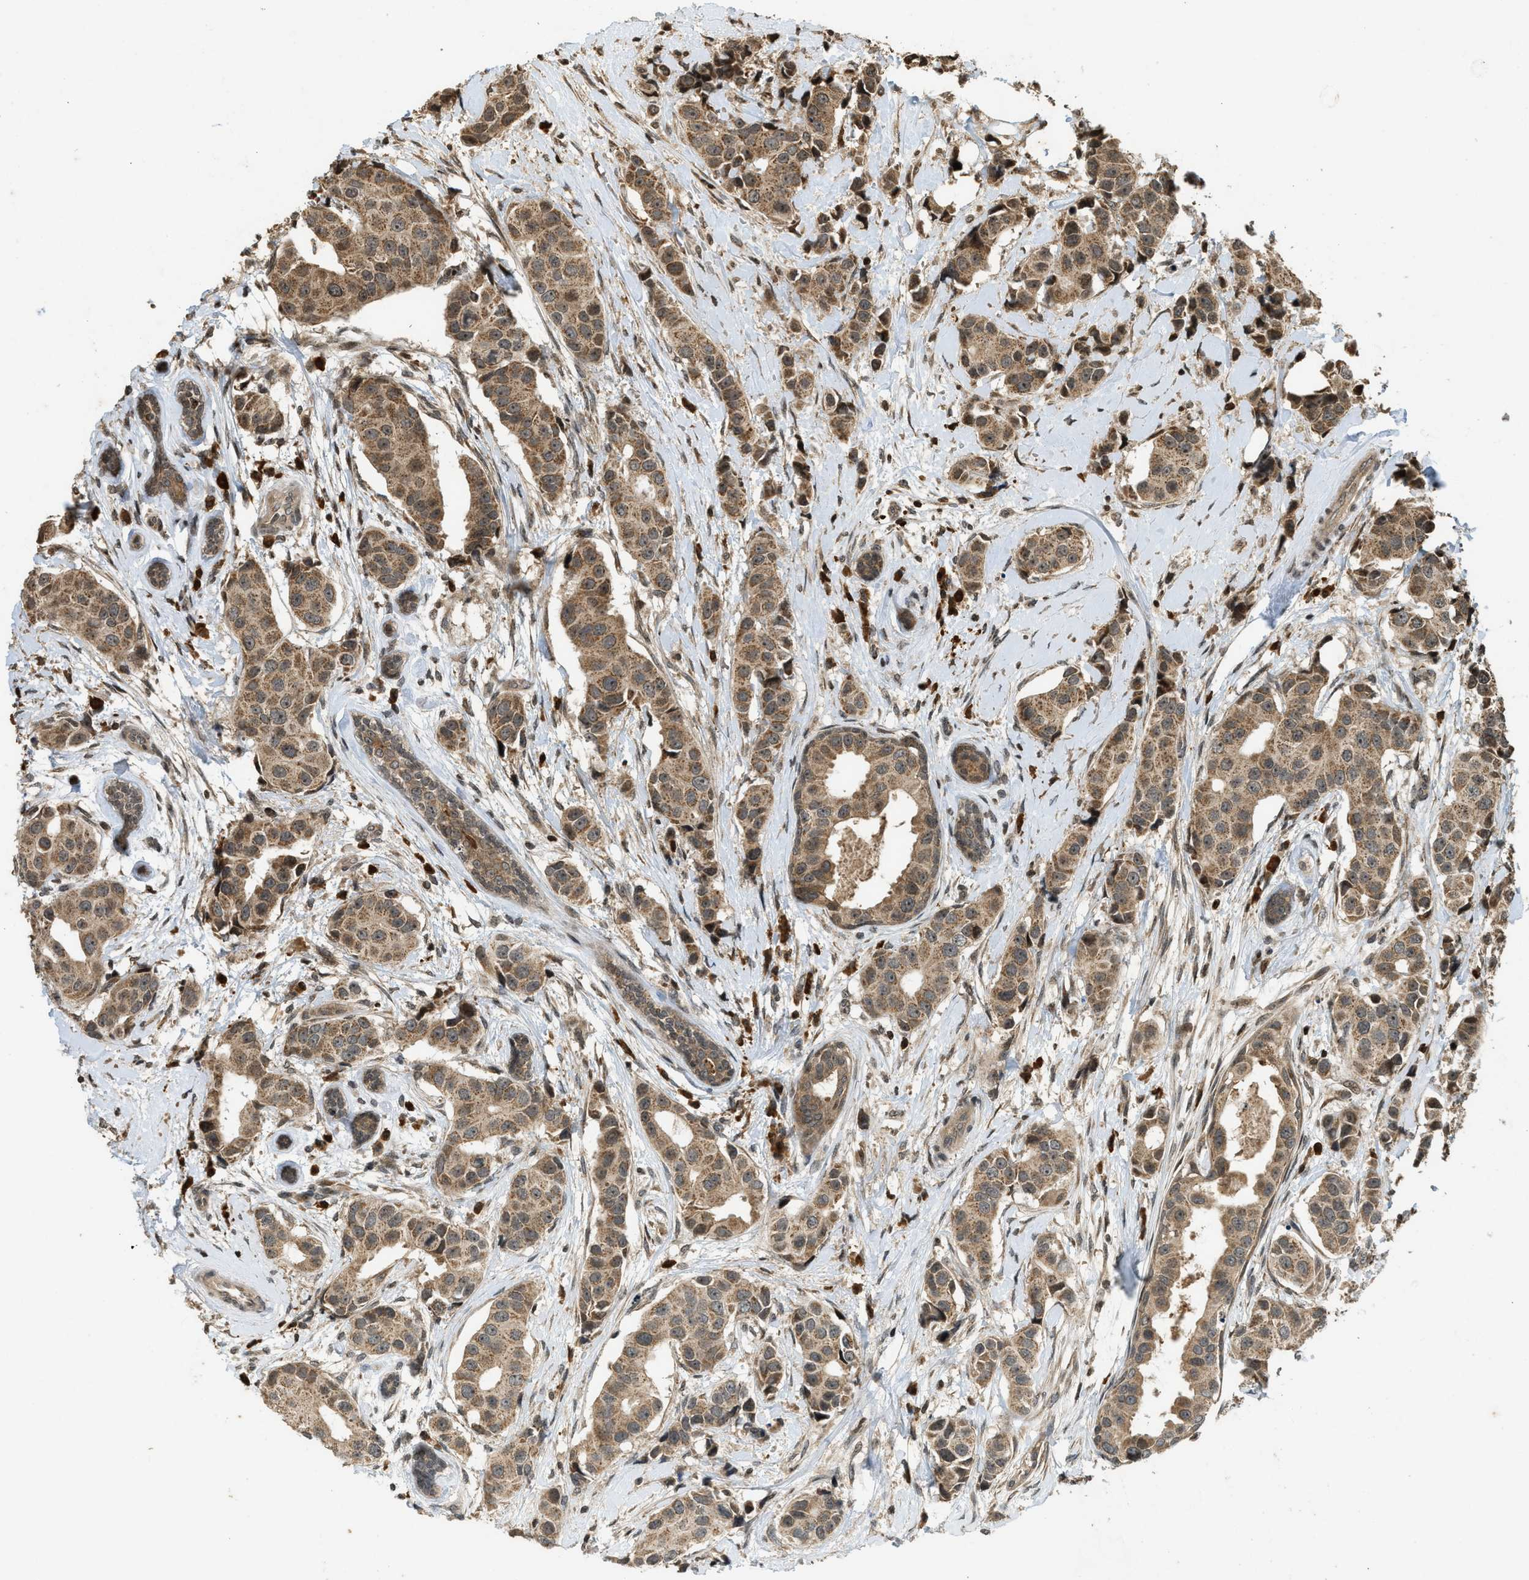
{"staining": {"intensity": "moderate", "quantity": ">75%", "location": "cytoplasmic/membranous,nuclear"}, "tissue": "breast cancer", "cell_type": "Tumor cells", "image_type": "cancer", "snomed": [{"axis": "morphology", "description": "Normal tissue, NOS"}, {"axis": "morphology", "description": "Duct carcinoma"}, {"axis": "topography", "description": "Breast"}], "caption": "Brown immunohistochemical staining in human breast intraductal carcinoma demonstrates moderate cytoplasmic/membranous and nuclear staining in approximately >75% of tumor cells. The staining is performed using DAB brown chromogen to label protein expression. The nuclei are counter-stained blue using hematoxylin.", "gene": "SIAH1", "patient": {"sex": "female", "age": 39}}